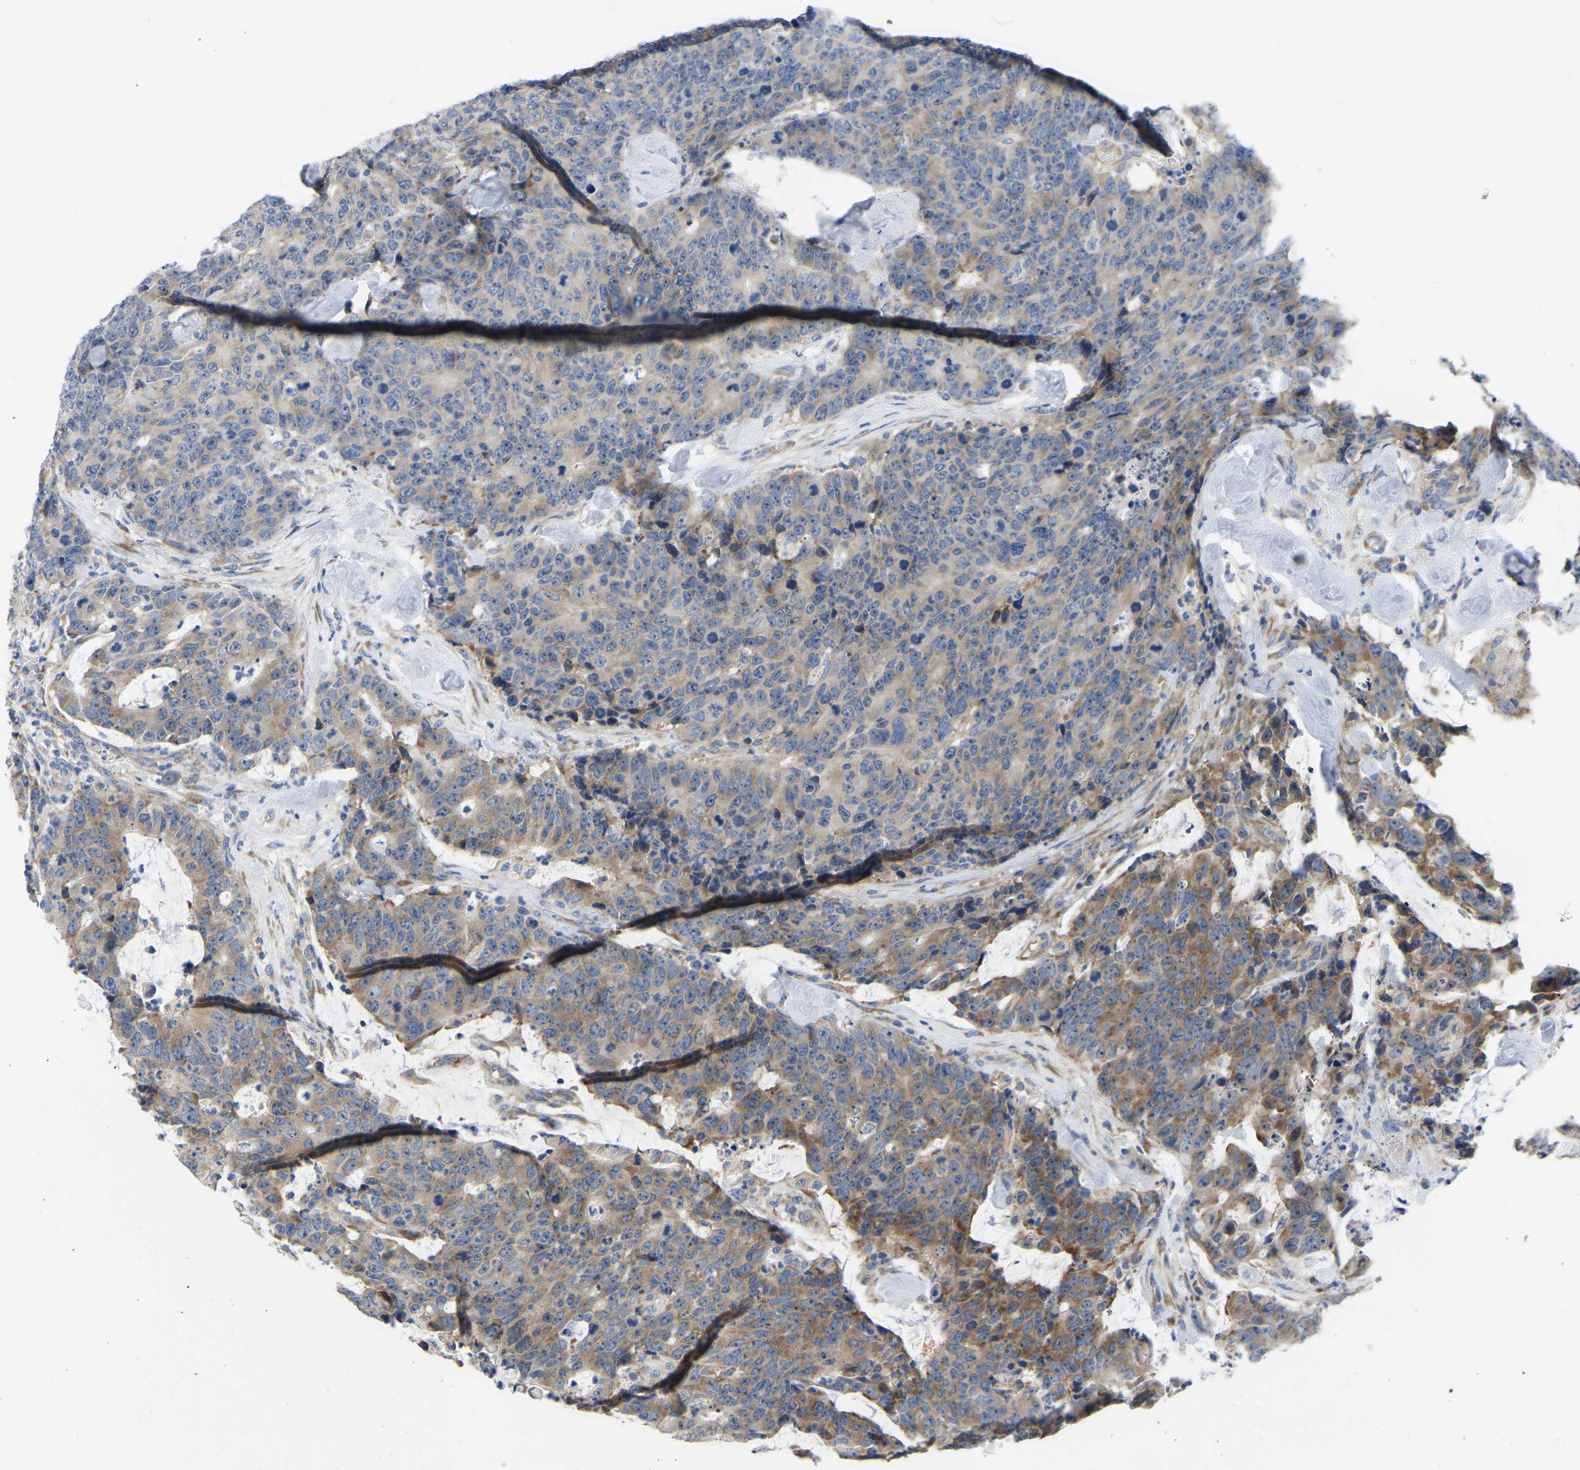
{"staining": {"intensity": "weak", "quantity": "25%-75%", "location": "cytoplasmic/membranous"}, "tissue": "colorectal cancer", "cell_type": "Tumor cells", "image_type": "cancer", "snomed": [{"axis": "morphology", "description": "Adenocarcinoma, NOS"}, {"axis": "topography", "description": "Colon"}], "caption": "Brown immunohistochemical staining in colorectal cancer (adenocarcinoma) exhibits weak cytoplasmic/membranous staining in about 25%-75% of tumor cells. Using DAB (3,3'-diaminobenzidine) (brown) and hematoxylin (blue) stains, captured at high magnification using brightfield microscopy.", "gene": "ABCA10", "patient": {"sex": "female", "age": 86}}